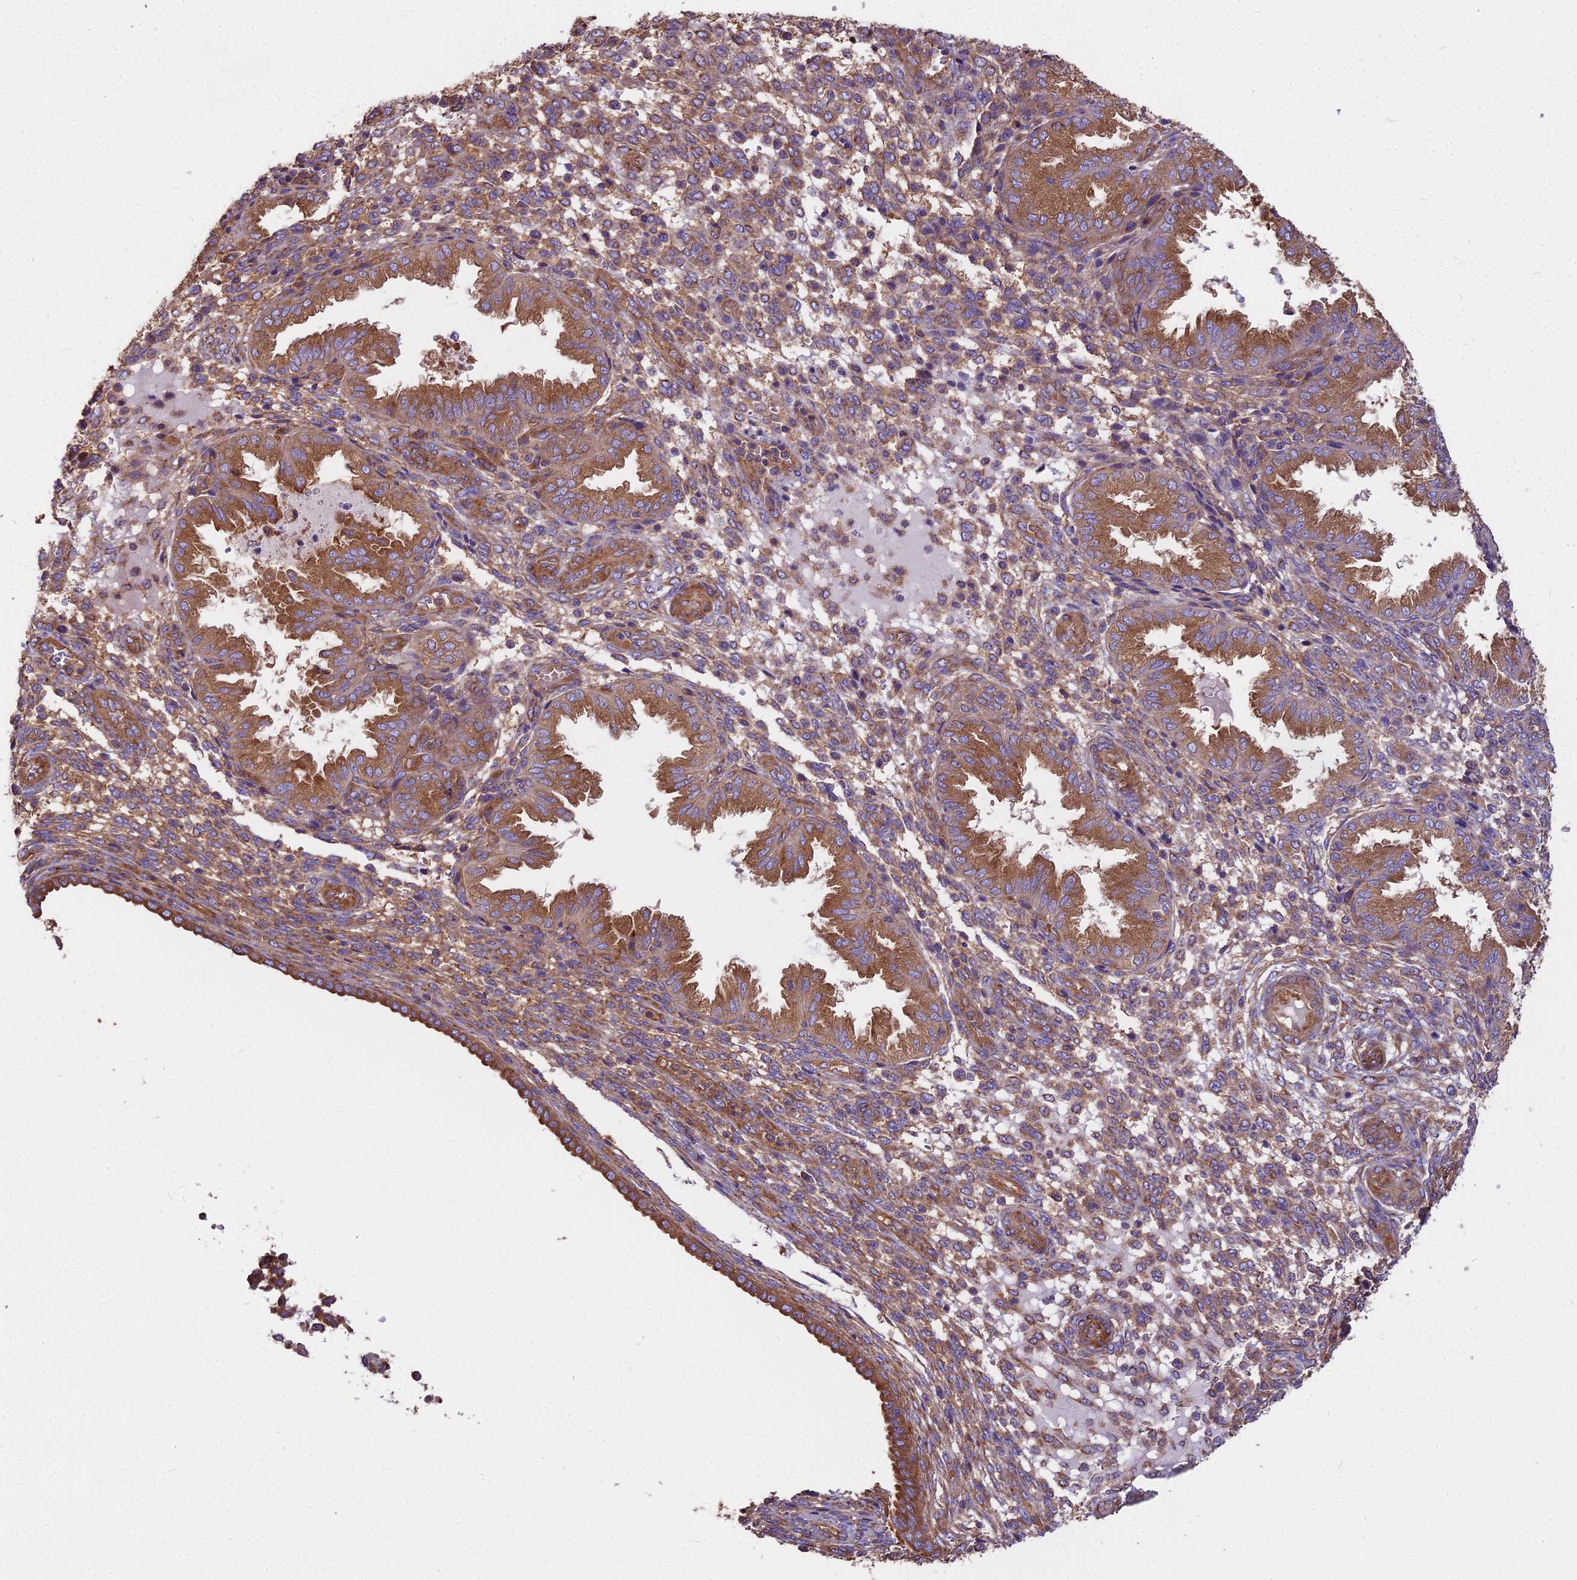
{"staining": {"intensity": "moderate", "quantity": "25%-75%", "location": "cytoplasmic/membranous"}, "tissue": "endometrium", "cell_type": "Cells in endometrial stroma", "image_type": "normal", "snomed": [{"axis": "morphology", "description": "Normal tissue, NOS"}, {"axis": "topography", "description": "Endometrium"}], "caption": "Endometrium stained for a protein (brown) exhibits moderate cytoplasmic/membranous positive positivity in approximately 25%-75% of cells in endometrial stroma.", "gene": "DCTN3", "patient": {"sex": "female", "age": 33}}